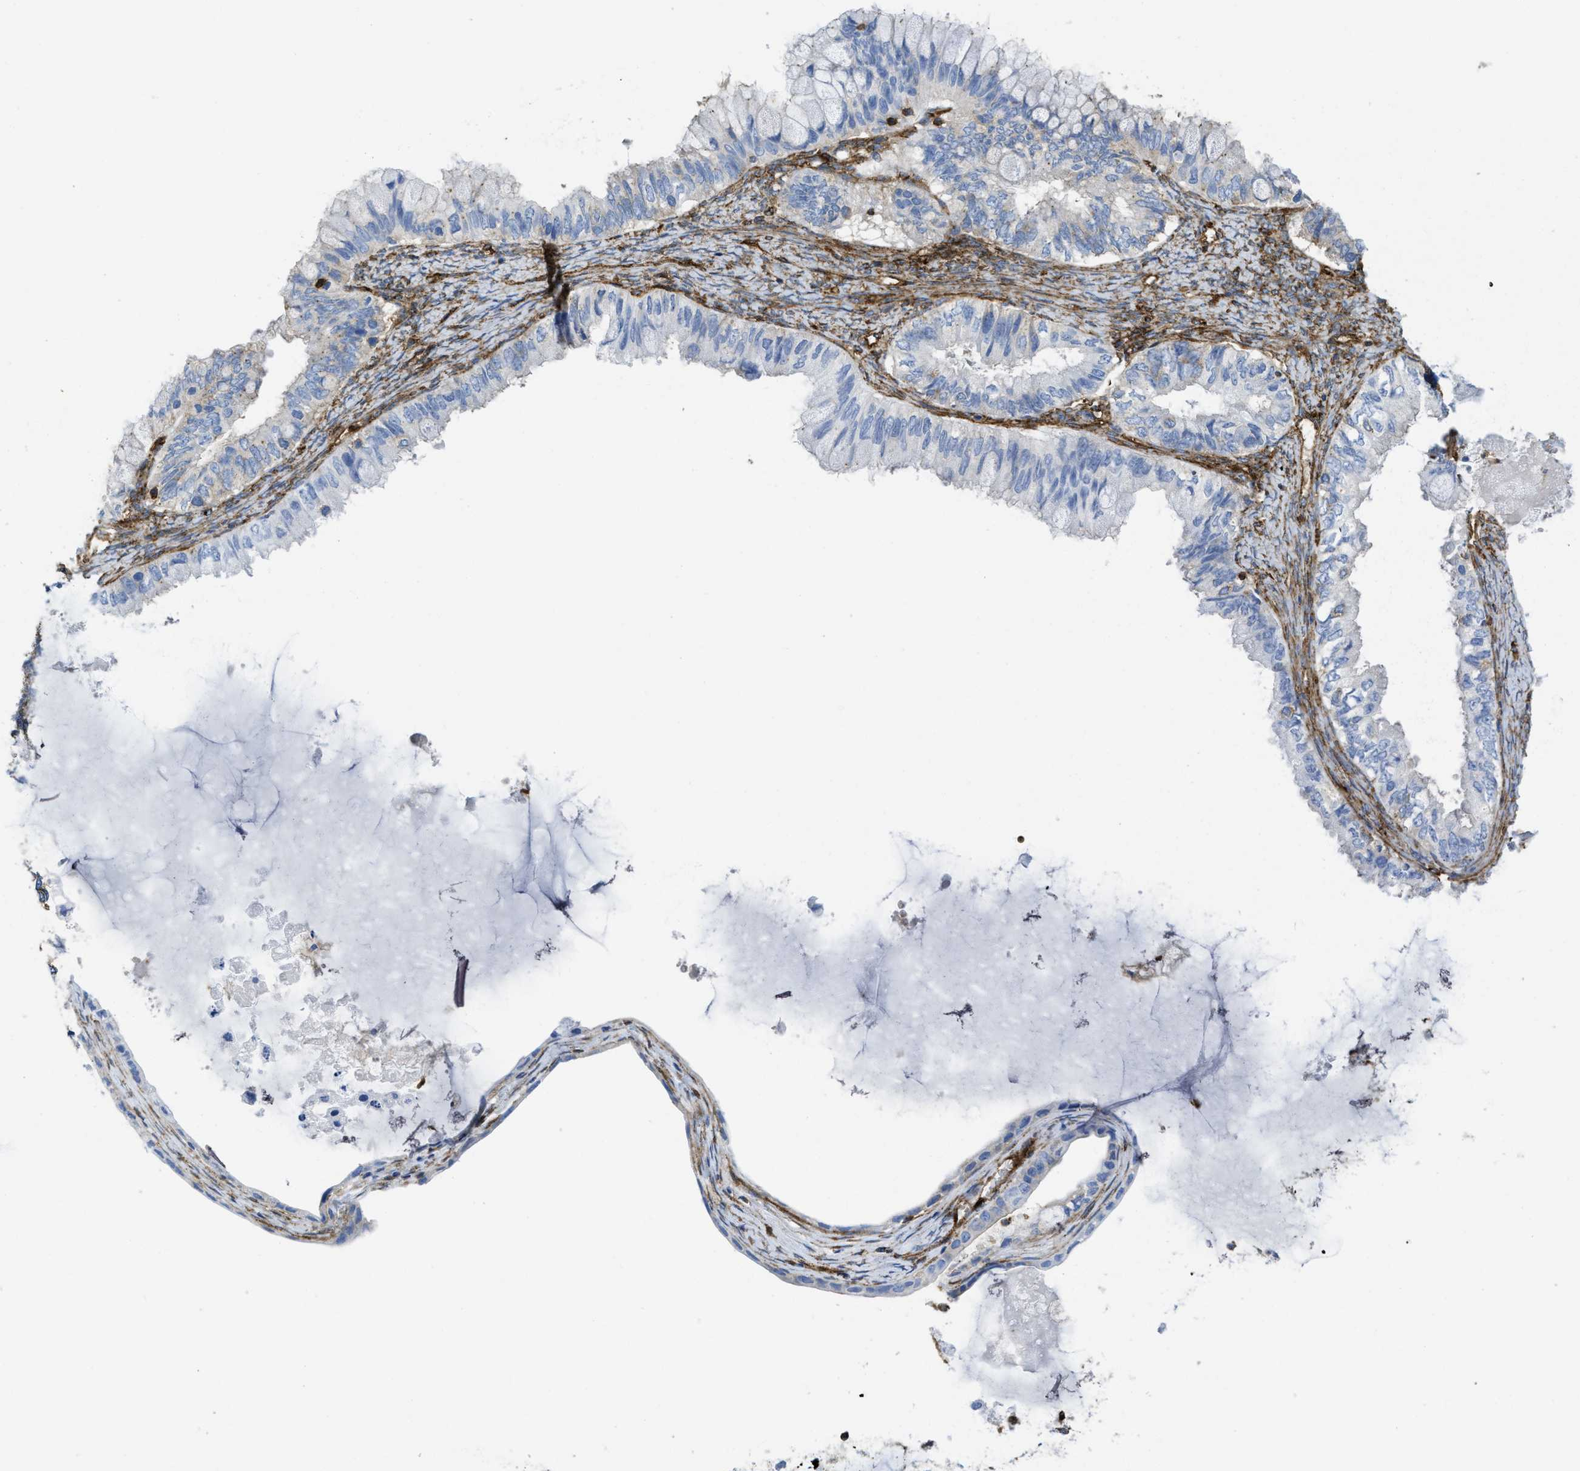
{"staining": {"intensity": "negative", "quantity": "none", "location": "none"}, "tissue": "ovarian cancer", "cell_type": "Tumor cells", "image_type": "cancer", "snomed": [{"axis": "morphology", "description": "Cystadenocarcinoma, mucinous, NOS"}, {"axis": "topography", "description": "Ovary"}], "caption": "An image of human mucinous cystadenocarcinoma (ovarian) is negative for staining in tumor cells.", "gene": "HIP1", "patient": {"sex": "female", "age": 80}}